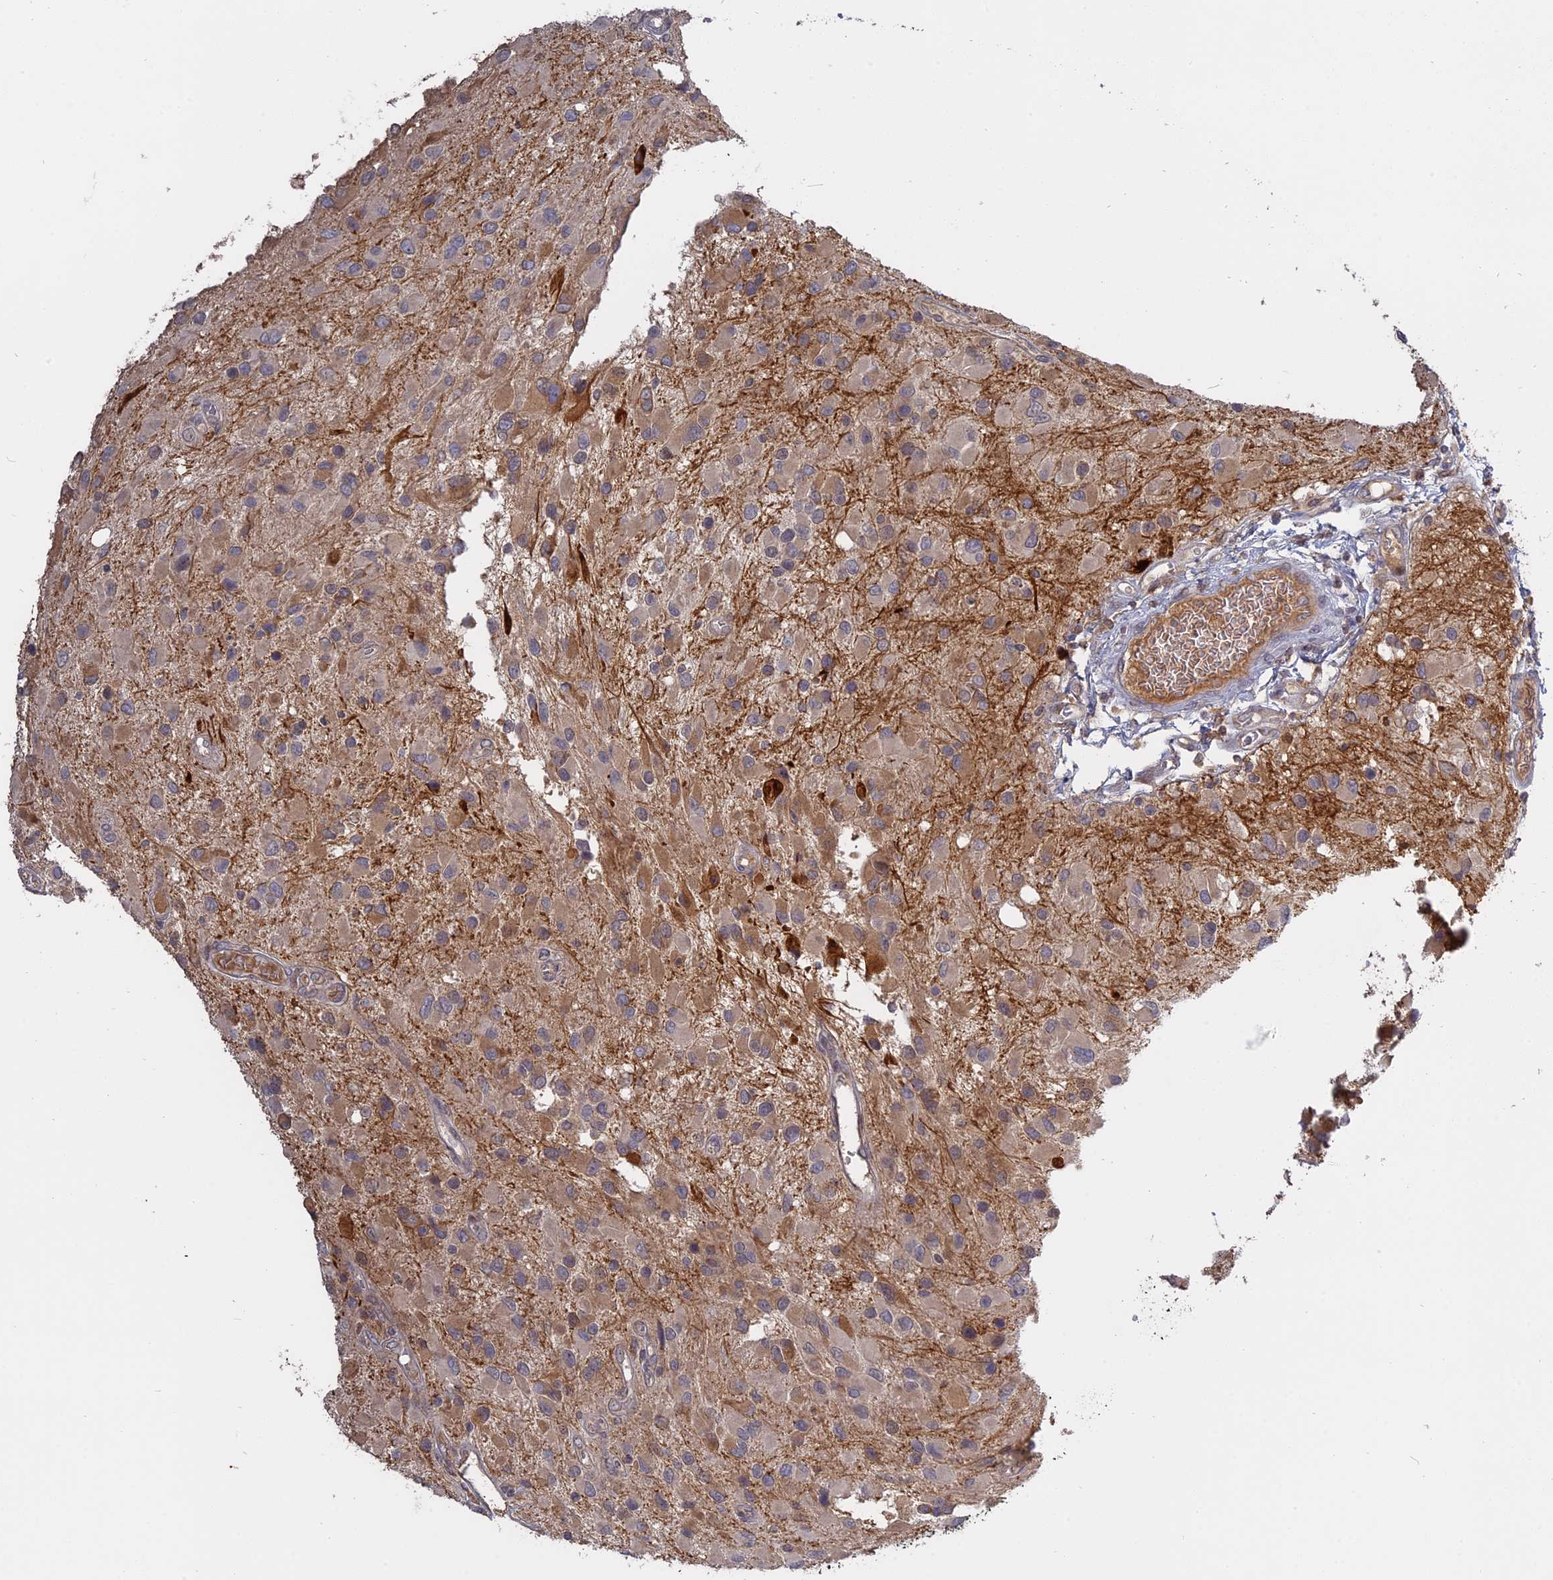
{"staining": {"intensity": "weak", "quantity": "<25%", "location": "cytoplasmic/membranous"}, "tissue": "glioma", "cell_type": "Tumor cells", "image_type": "cancer", "snomed": [{"axis": "morphology", "description": "Glioma, malignant, High grade"}, {"axis": "topography", "description": "Brain"}], "caption": "Immunohistochemistry (IHC) micrograph of neoplastic tissue: human glioma stained with DAB reveals no significant protein expression in tumor cells.", "gene": "TMEM208", "patient": {"sex": "male", "age": 53}}